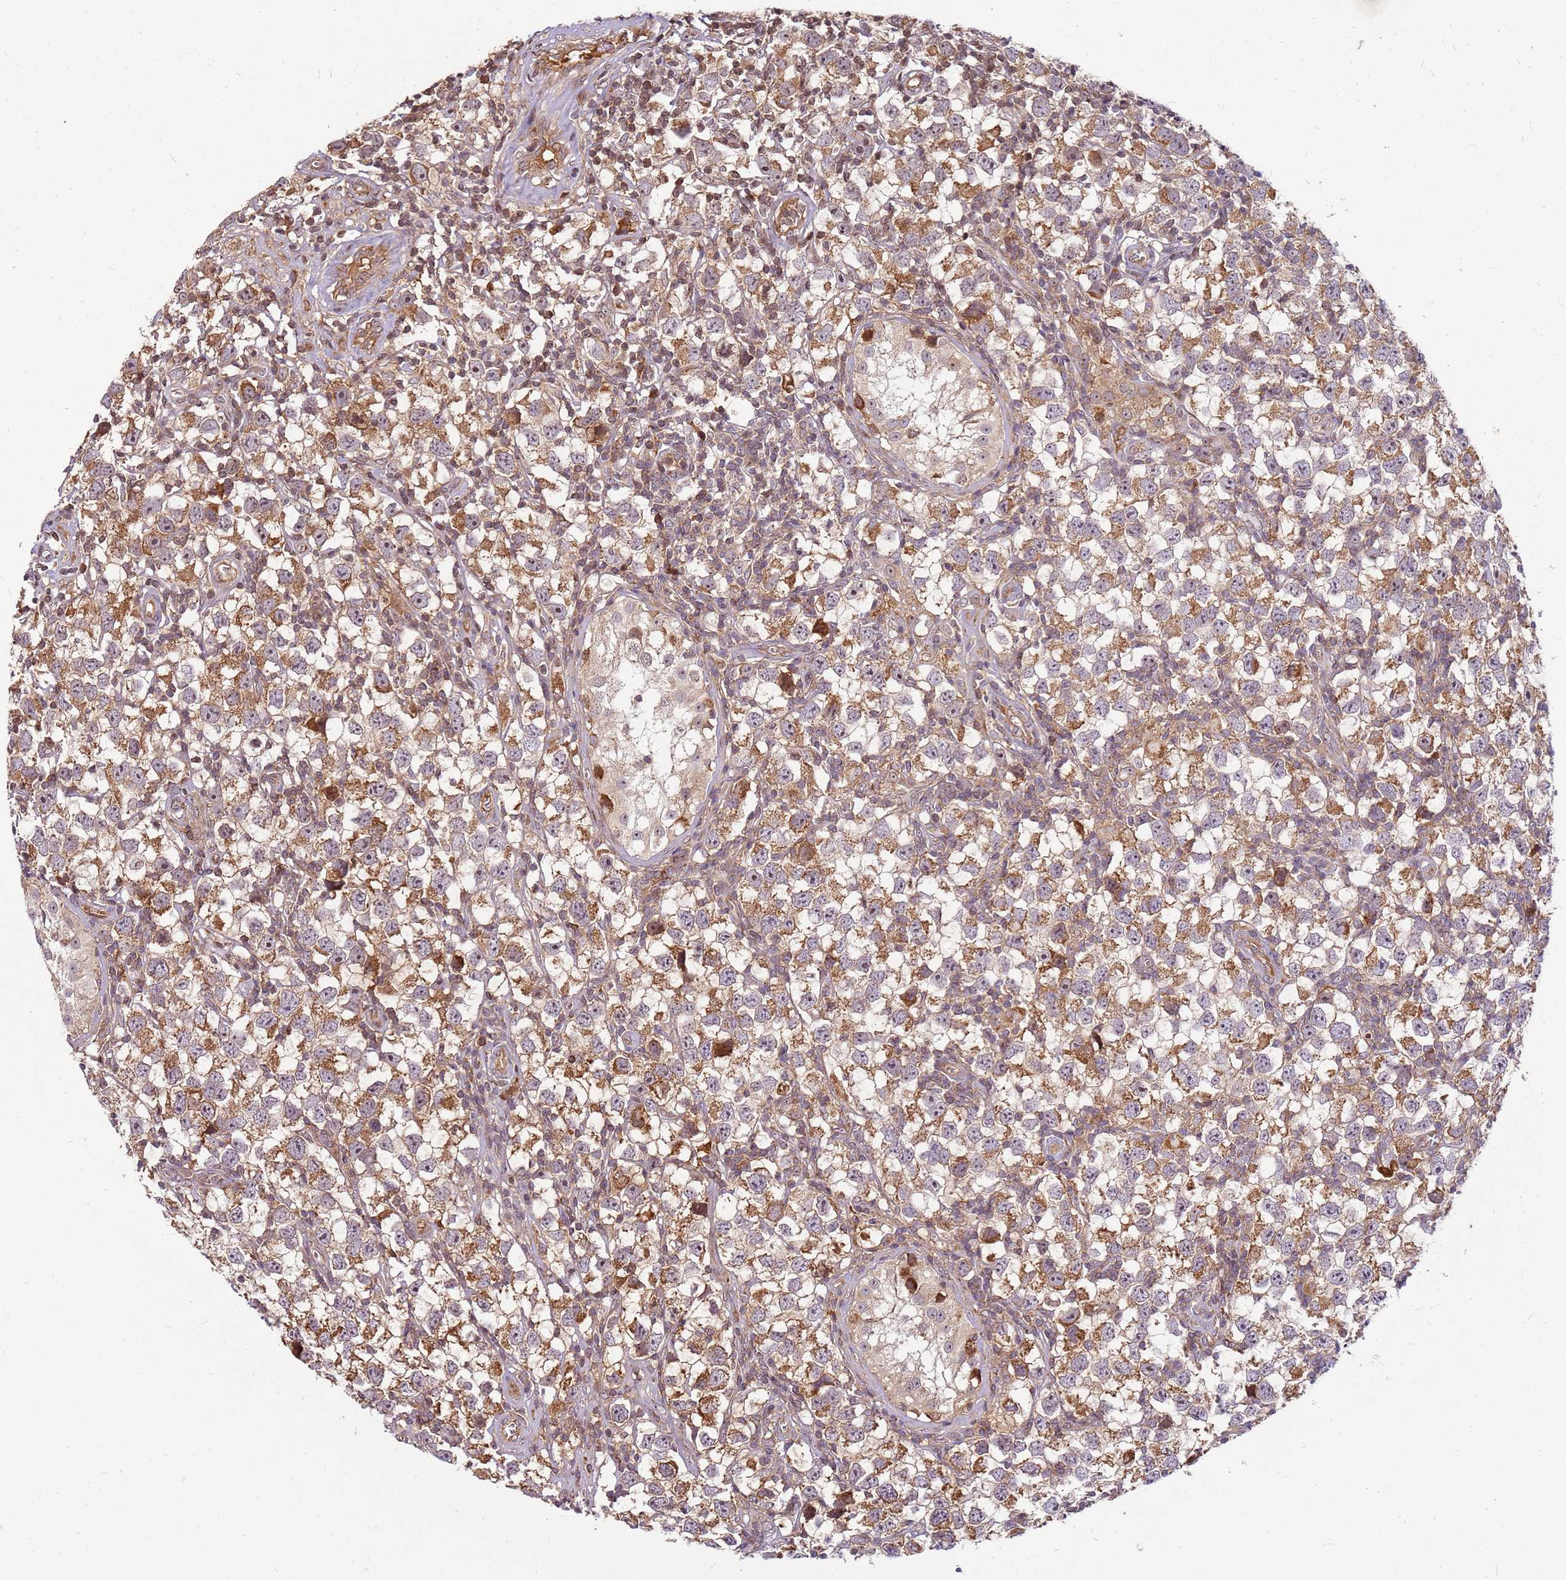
{"staining": {"intensity": "moderate", "quantity": ">75%", "location": "cytoplasmic/membranous"}, "tissue": "testis cancer", "cell_type": "Tumor cells", "image_type": "cancer", "snomed": [{"axis": "morphology", "description": "Seminoma, NOS"}, {"axis": "morphology", "description": "Carcinoma, Embryonal, NOS"}, {"axis": "topography", "description": "Testis"}], "caption": "Human testis cancer (seminoma) stained with a protein marker shows moderate staining in tumor cells.", "gene": "CCDC159", "patient": {"sex": "male", "age": 29}}